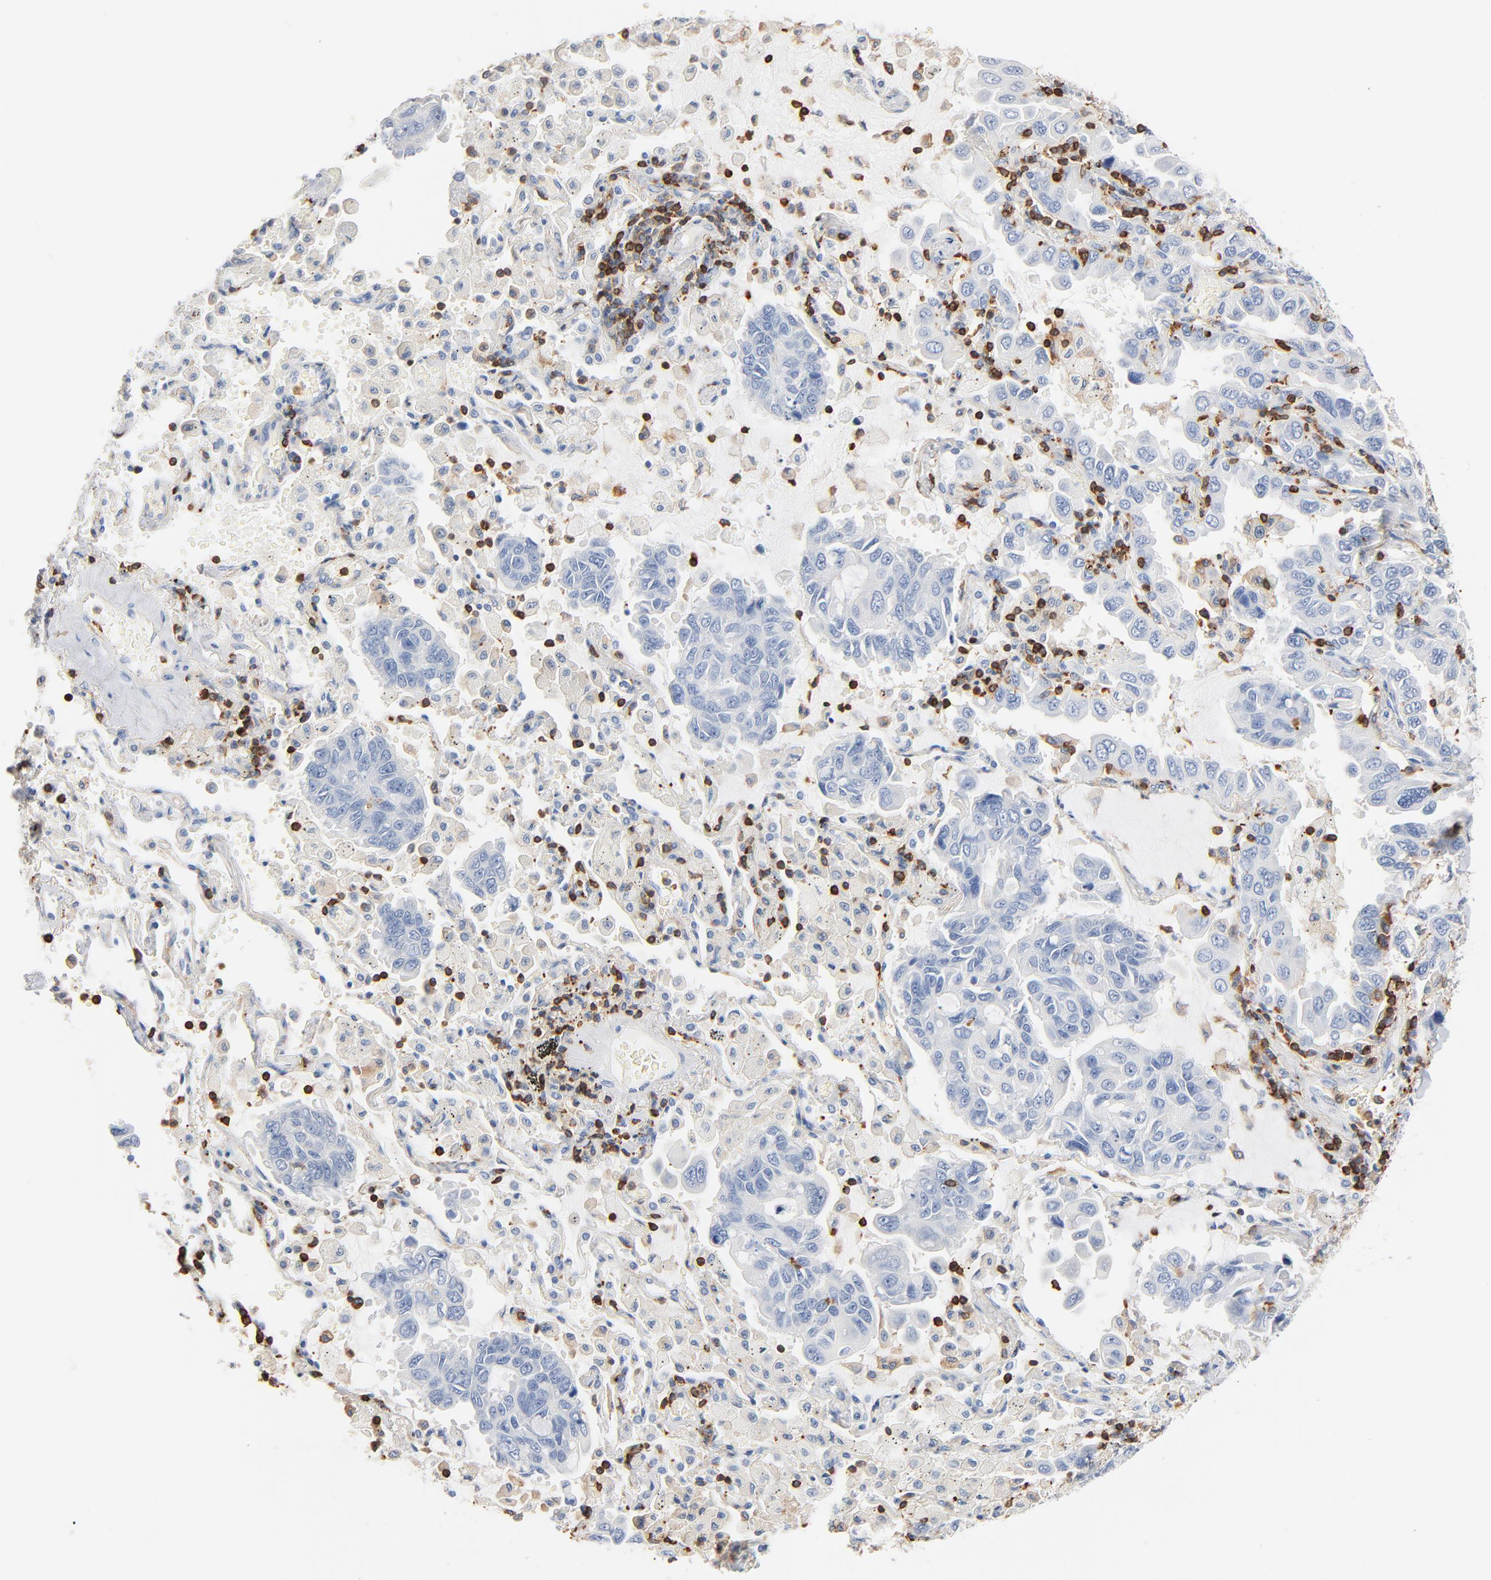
{"staining": {"intensity": "negative", "quantity": "none", "location": "none"}, "tissue": "lung cancer", "cell_type": "Tumor cells", "image_type": "cancer", "snomed": [{"axis": "morphology", "description": "Adenocarcinoma, NOS"}, {"axis": "topography", "description": "Lung"}], "caption": "This is an immunohistochemistry (IHC) histopathology image of human lung cancer. There is no staining in tumor cells.", "gene": "SH3KBP1", "patient": {"sex": "male", "age": 64}}